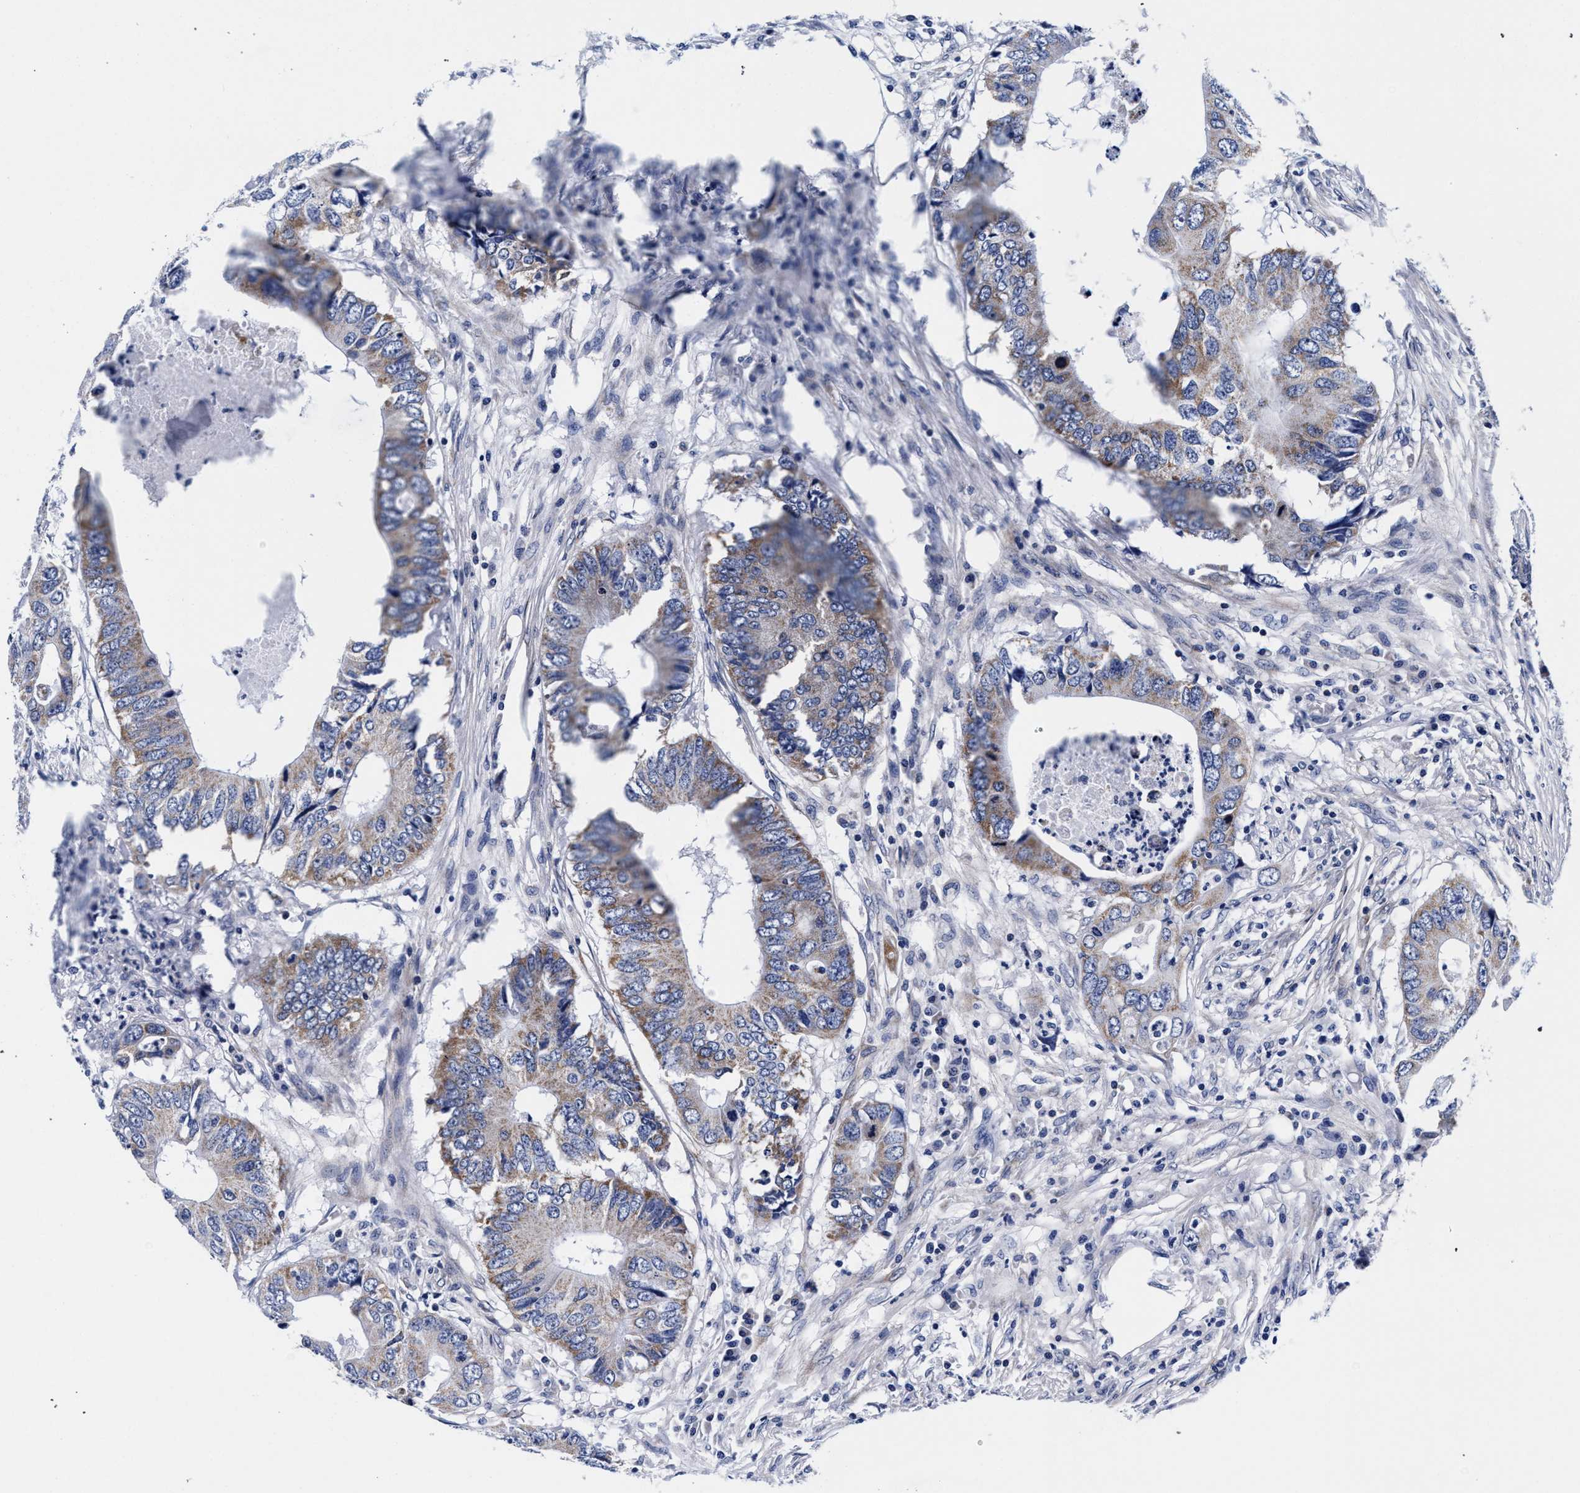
{"staining": {"intensity": "moderate", "quantity": "25%-75%", "location": "cytoplasmic/membranous"}, "tissue": "colorectal cancer", "cell_type": "Tumor cells", "image_type": "cancer", "snomed": [{"axis": "morphology", "description": "Adenocarcinoma, NOS"}, {"axis": "topography", "description": "Colon"}], "caption": "Protein staining of colorectal cancer tissue shows moderate cytoplasmic/membranous staining in about 25%-75% of tumor cells. Immunohistochemistry (ihc) stains the protein in brown and the nuclei are stained blue.", "gene": "RAB3B", "patient": {"sex": "male", "age": 71}}